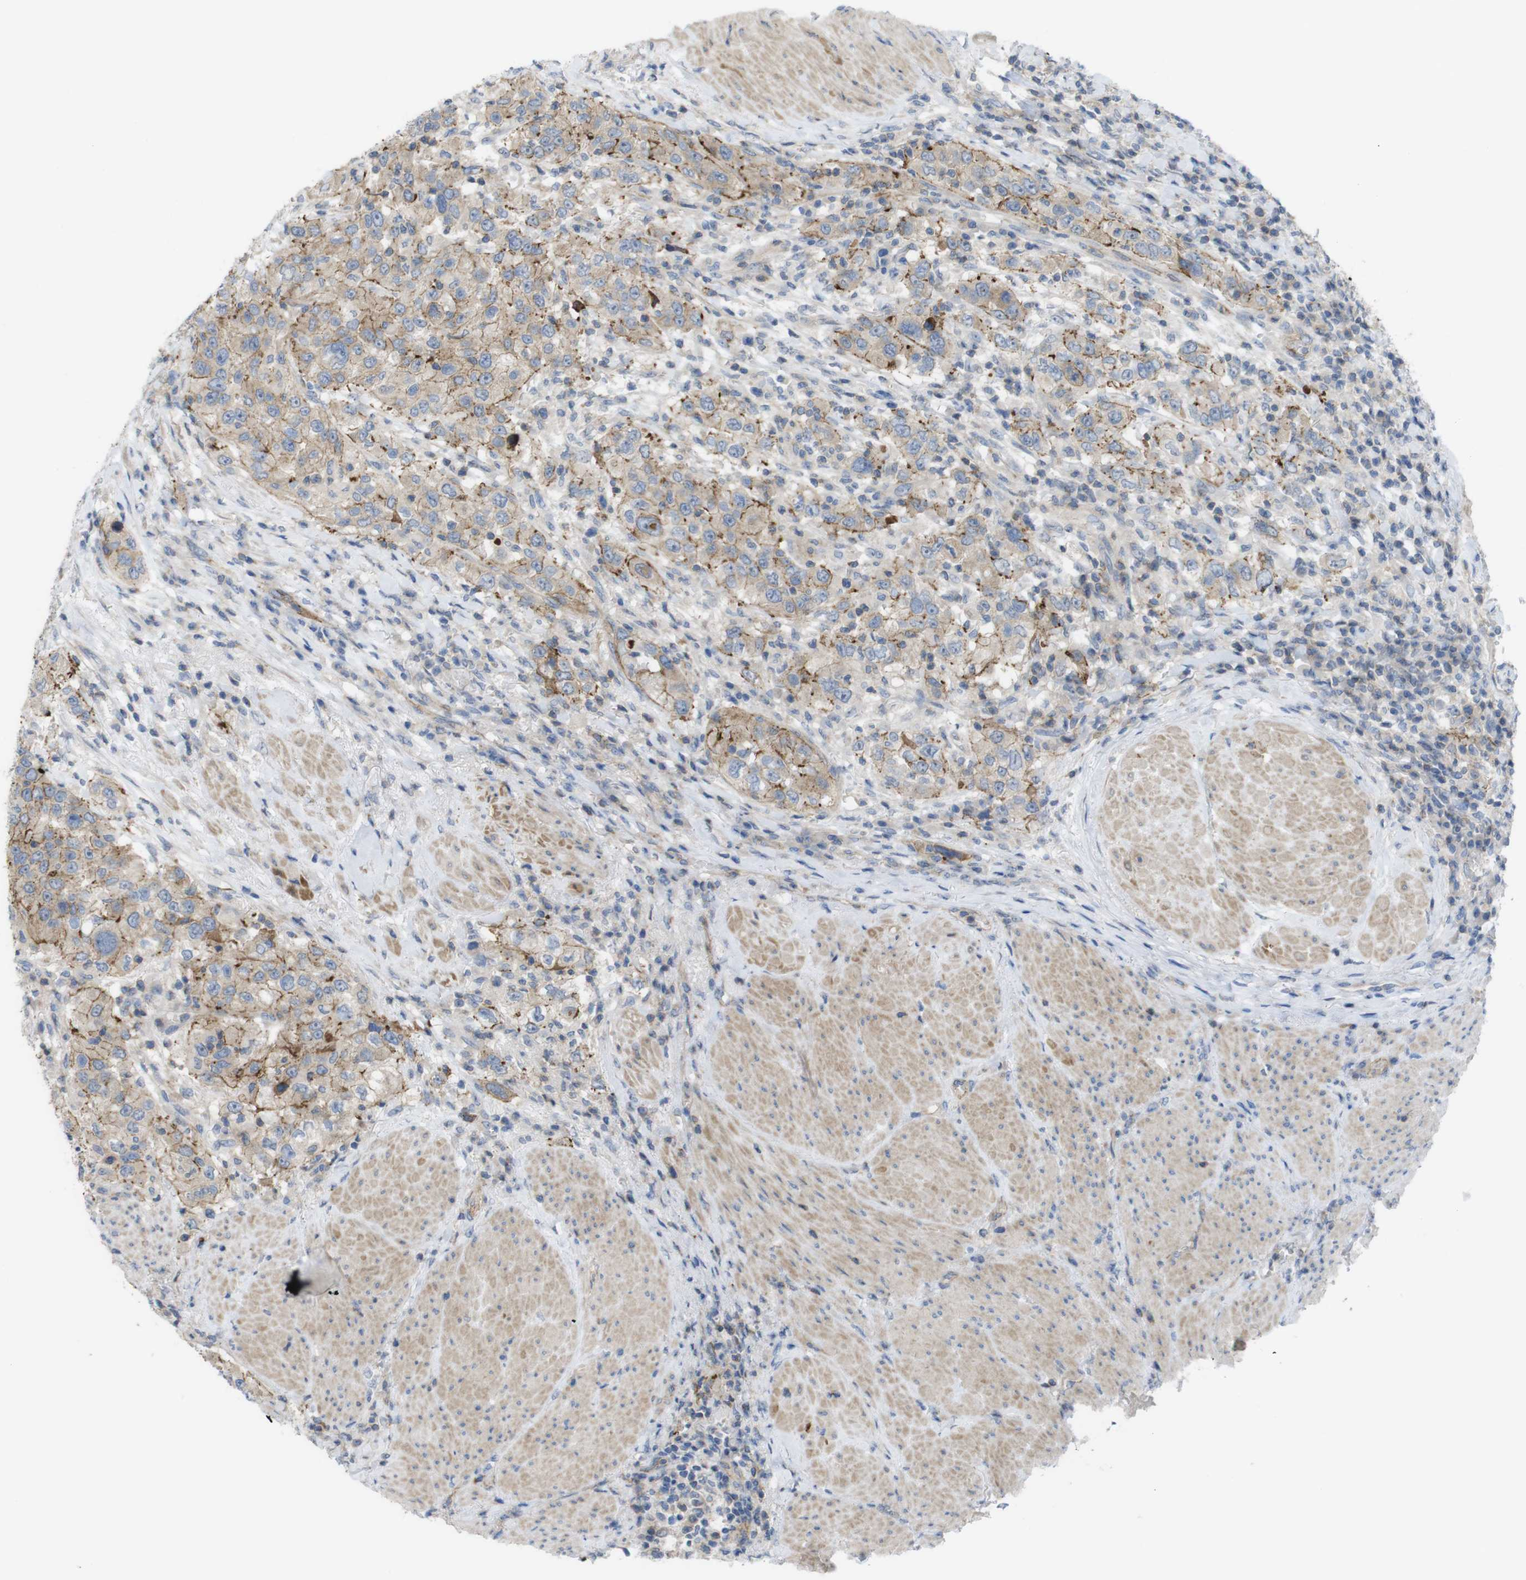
{"staining": {"intensity": "moderate", "quantity": ">75%", "location": "cytoplasmic/membranous"}, "tissue": "urothelial cancer", "cell_type": "Tumor cells", "image_type": "cancer", "snomed": [{"axis": "morphology", "description": "Urothelial carcinoma, High grade"}, {"axis": "topography", "description": "Urinary bladder"}], "caption": "DAB immunohistochemical staining of human urothelial cancer reveals moderate cytoplasmic/membranous protein staining in about >75% of tumor cells. Nuclei are stained in blue.", "gene": "PREX2", "patient": {"sex": "female", "age": 80}}